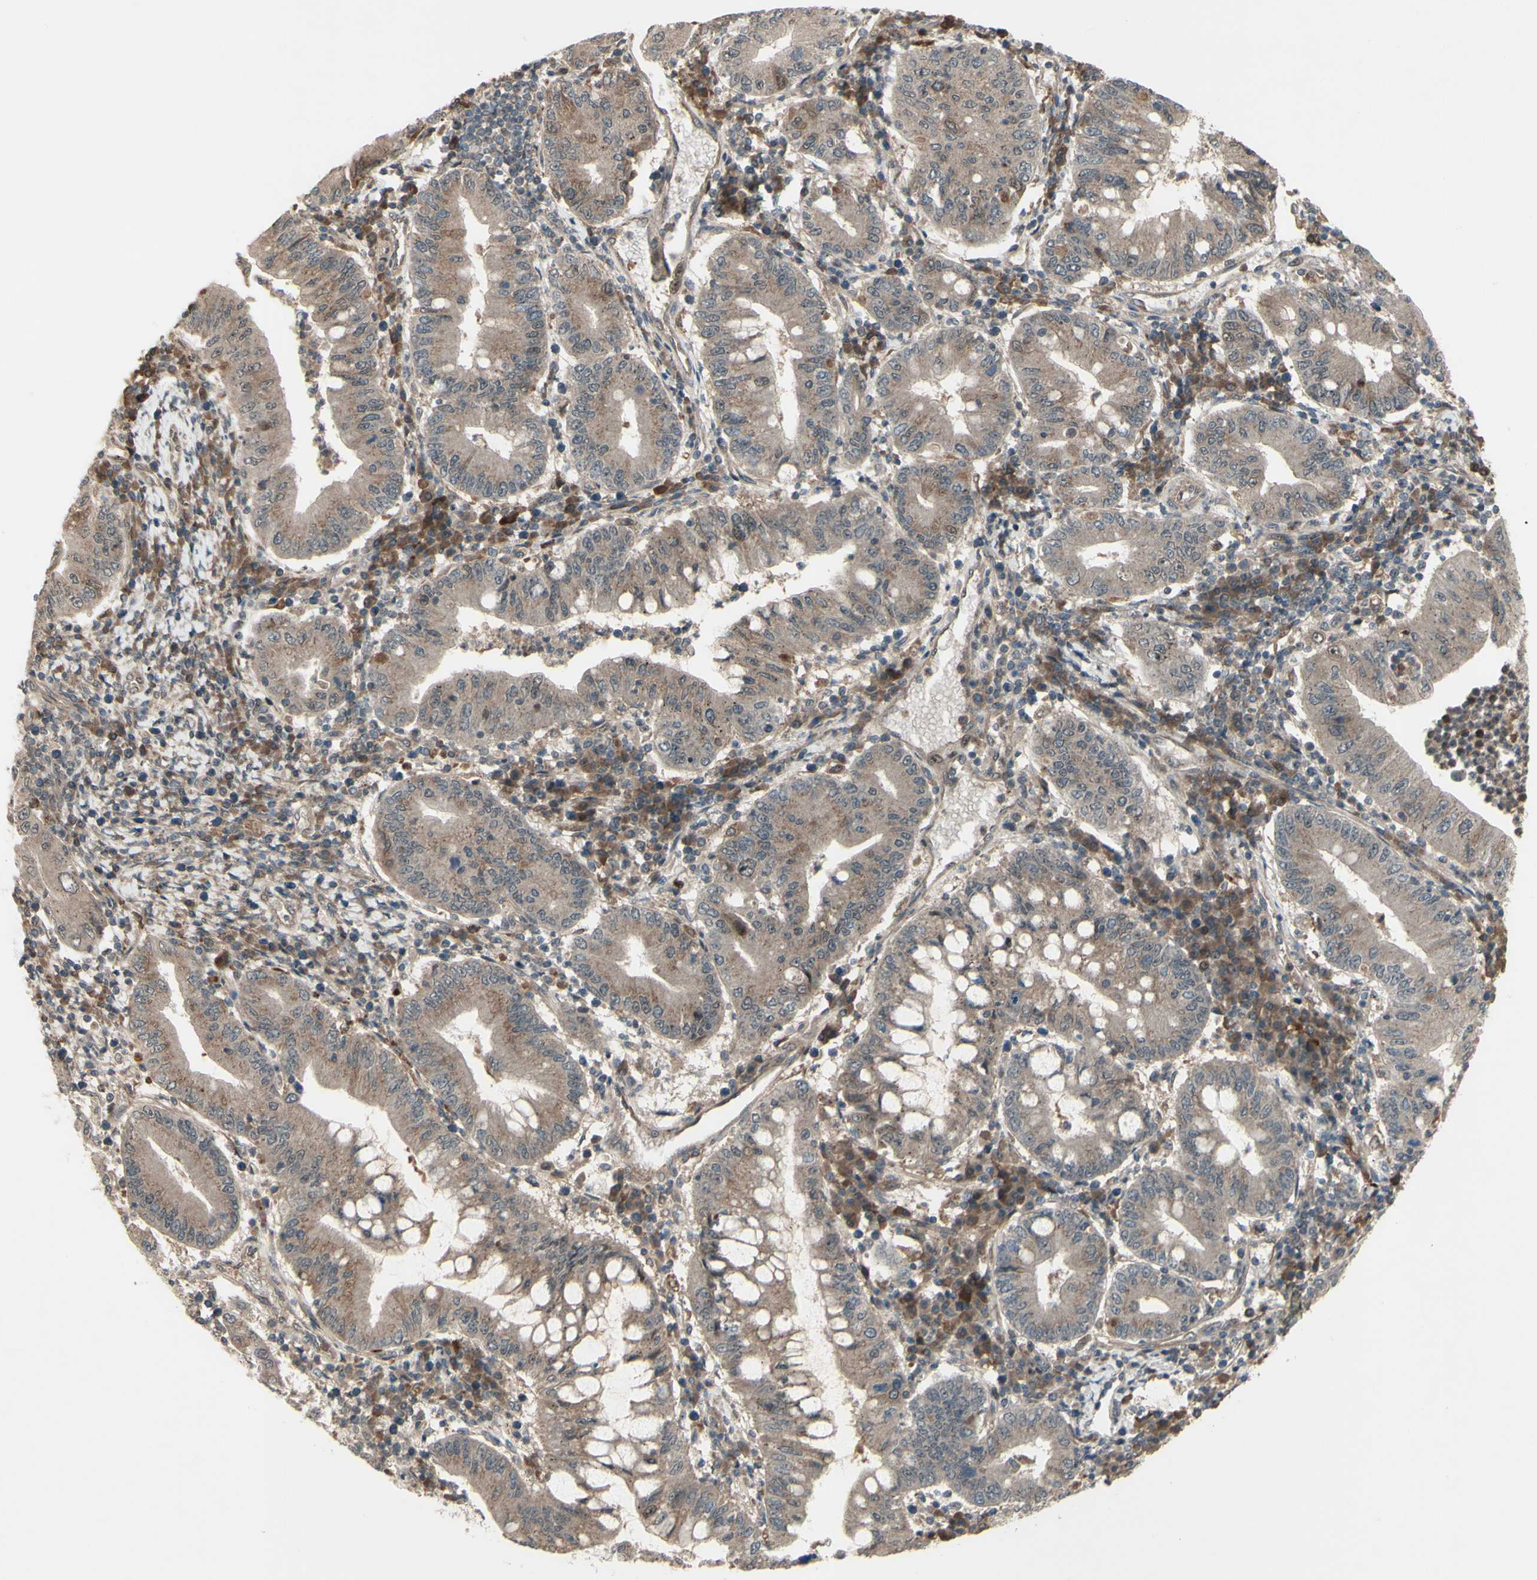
{"staining": {"intensity": "moderate", "quantity": ">75%", "location": "cytoplasmic/membranous"}, "tissue": "stomach cancer", "cell_type": "Tumor cells", "image_type": "cancer", "snomed": [{"axis": "morphology", "description": "Normal tissue, NOS"}, {"axis": "morphology", "description": "Adenocarcinoma, NOS"}, {"axis": "topography", "description": "Esophagus"}, {"axis": "topography", "description": "Stomach, upper"}, {"axis": "topography", "description": "Peripheral nerve tissue"}], "caption": "A brown stain labels moderate cytoplasmic/membranous positivity of a protein in human stomach cancer (adenocarcinoma) tumor cells.", "gene": "MLF2", "patient": {"sex": "male", "age": 62}}